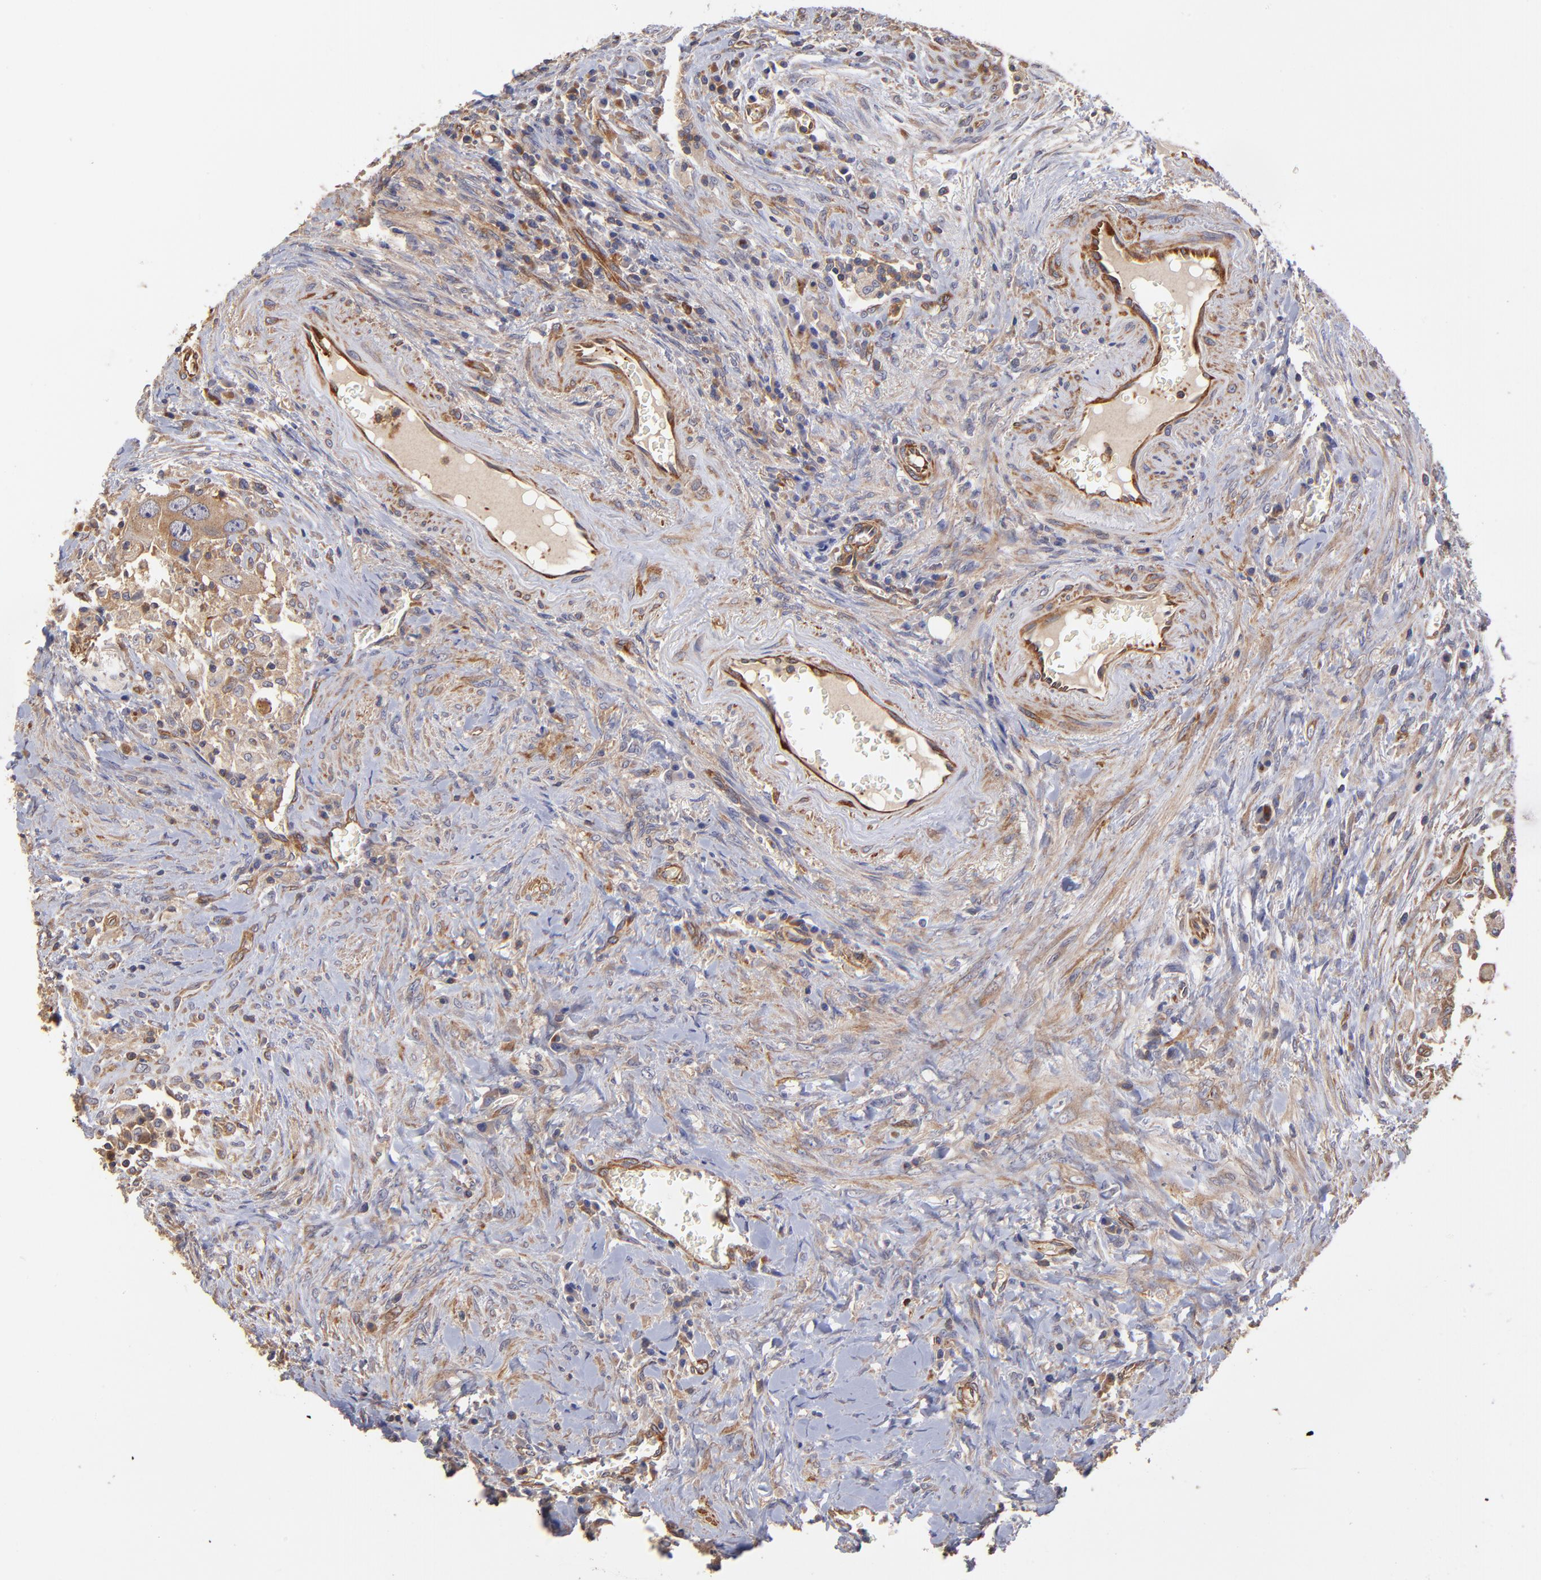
{"staining": {"intensity": "moderate", "quantity": "25%-75%", "location": "cytoplasmic/membranous"}, "tissue": "colorectal cancer", "cell_type": "Tumor cells", "image_type": "cancer", "snomed": [{"axis": "morphology", "description": "Adenocarcinoma, NOS"}, {"axis": "topography", "description": "Rectum"}], "caption": "Brown immunohistochemical staining in human adenocarcinoma (colorectal) exhibits moderate cytoplasmic/membranous expression in approximately 25%-75% of tumor cells.", "gene": "ASB7", "patient": {"sex": "male", "age": 70}}